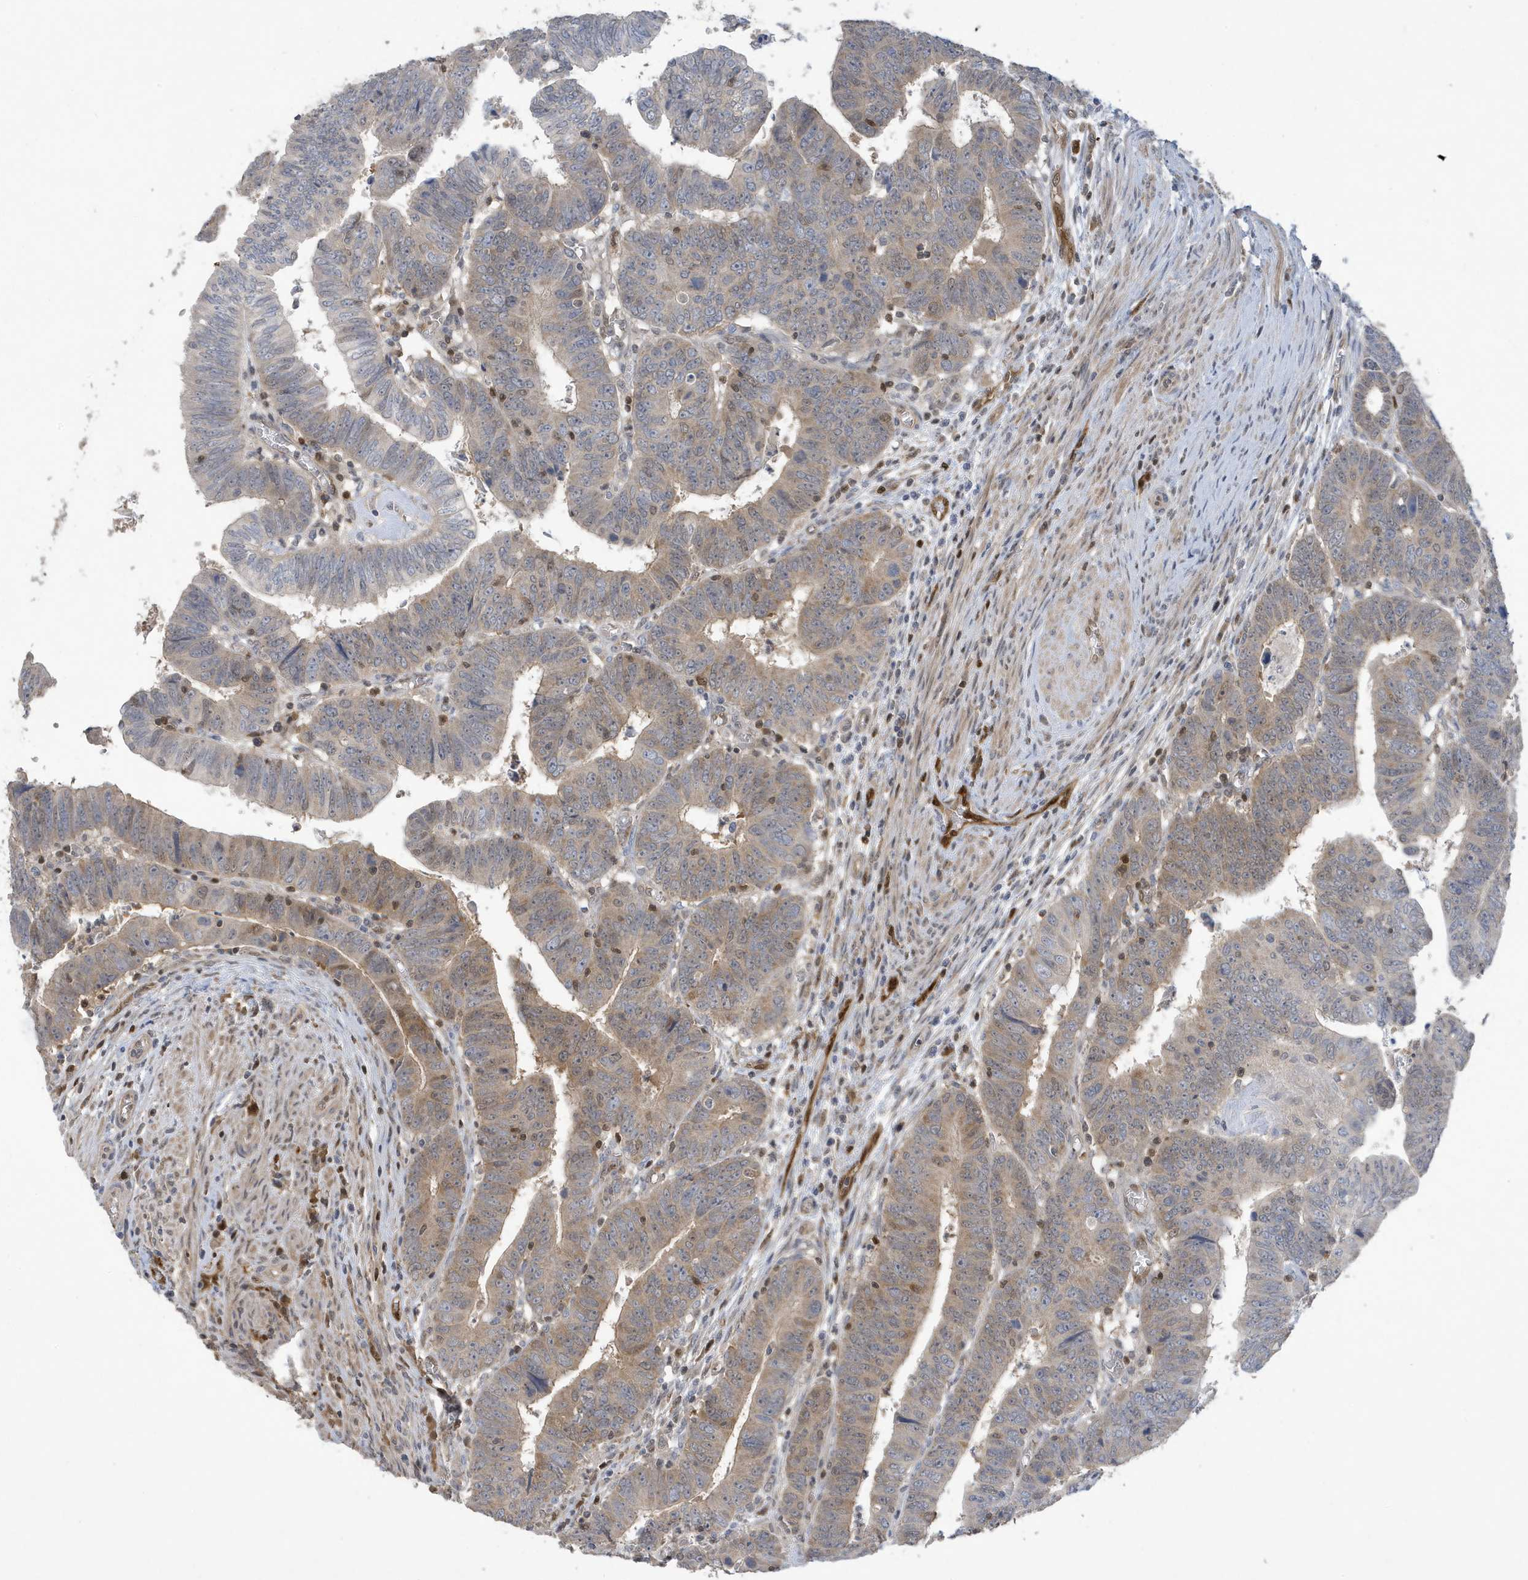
{"staining": {"intensity": "weak", "quantity": "25%-75%", "location": "cytoplasmic/membranous,nuclear"}, "tissue": "colorectal cancer", "cell_type": "Tumor cells", "image_type": "cancer", "snomed": [{"axis": "morphology", "description": "Normal tissue, NOS"}, {"axis": "morphology", "description": "Adenocarcinoma, NOS"}, {"axis": "topography", "description": "Rectum"}], "caption": "Tumor cells exhibit low levels of weak cytoplasmic/membranous and nuclear expression in about 25%-75% of cells in human adenocarcinoma (colorectal). (Stains: DAB (3,3'-diaminobenzidine) in brown, nuclei in blue, Microscopy: brightfield microscopy at high magnification).", "gene": "NCOA7", "patient": {"sex": "female", "age": 65}}